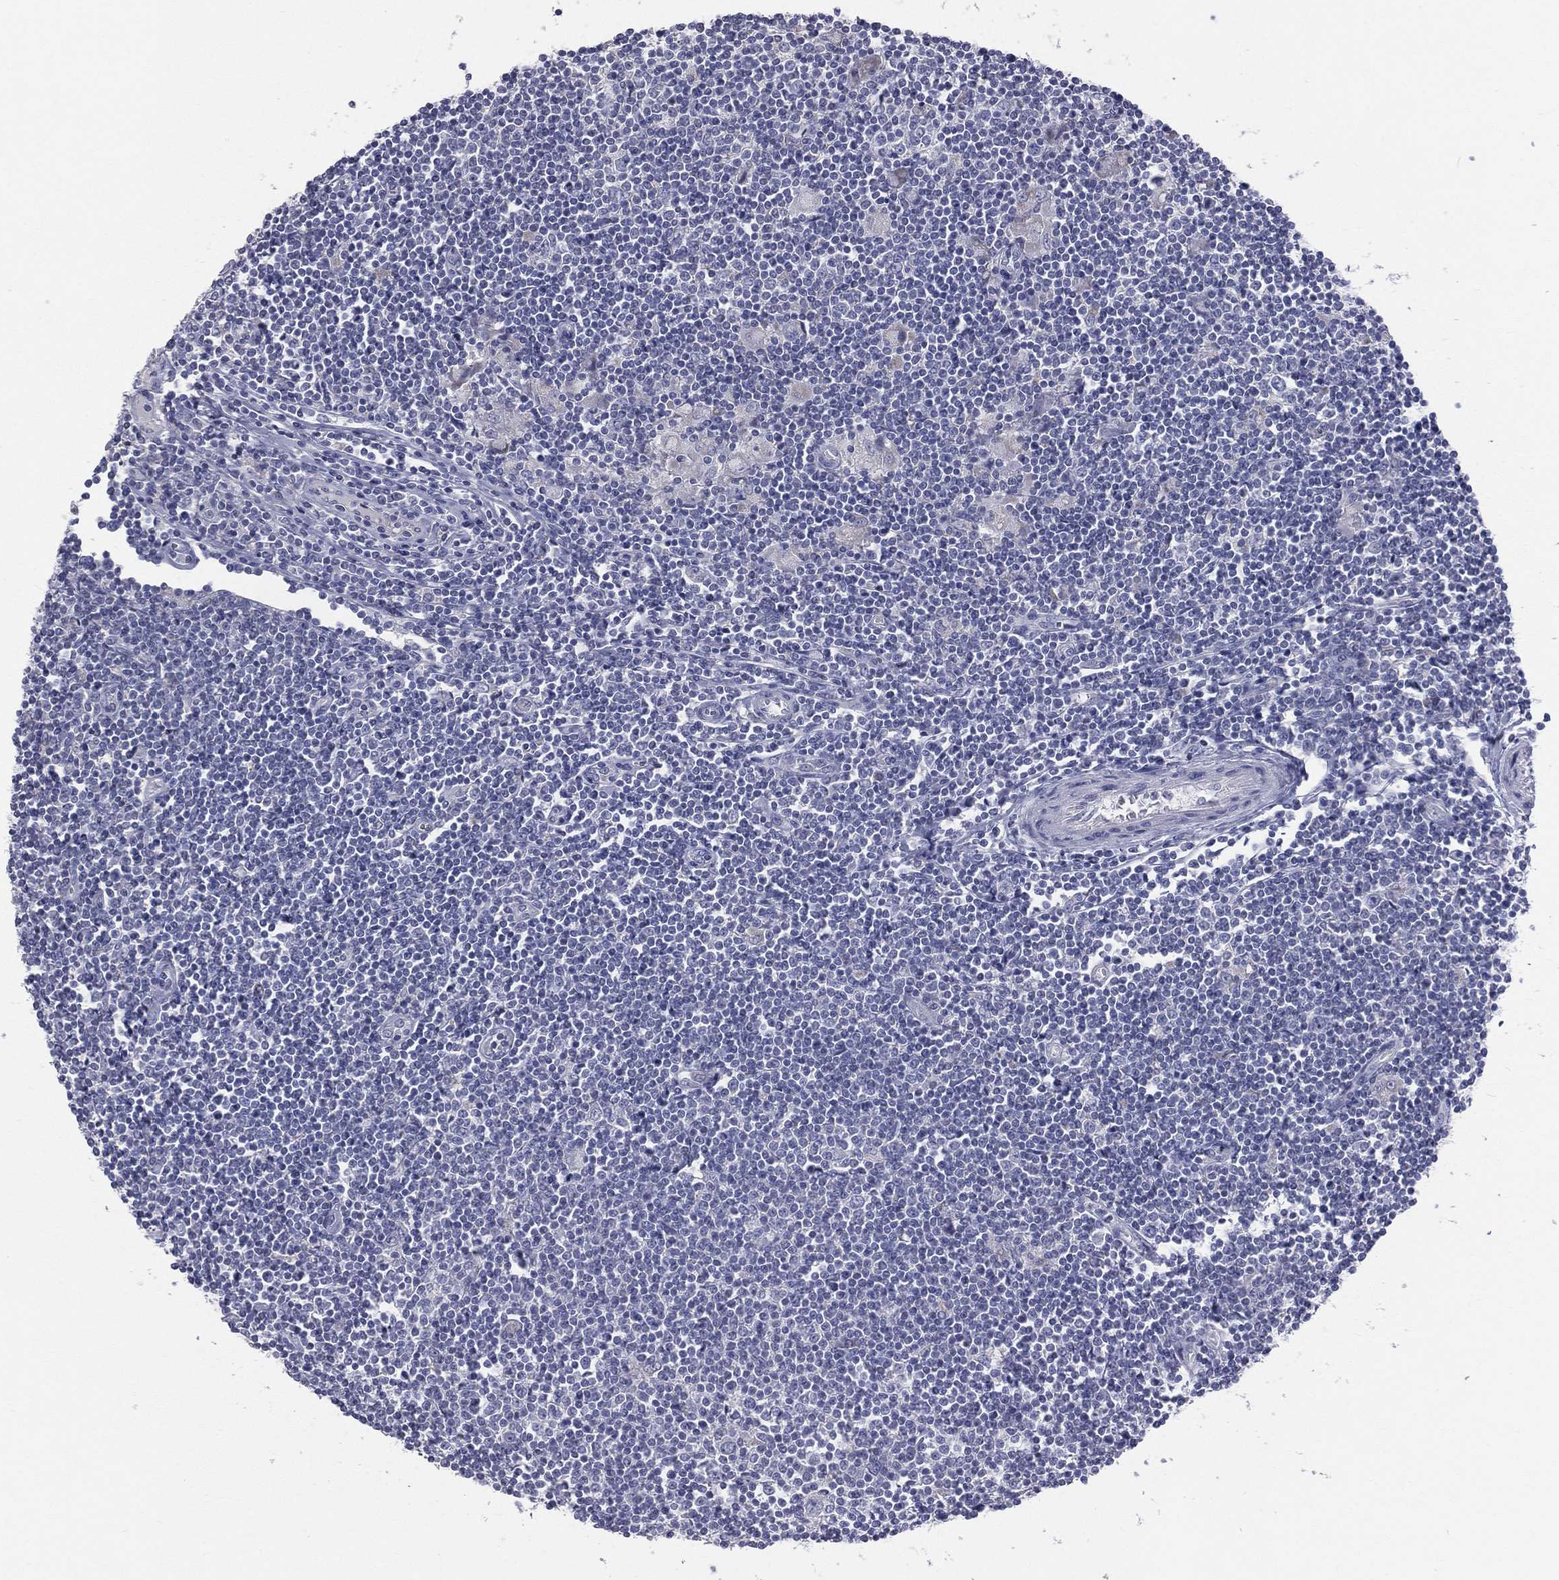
{"staining": {"intensity": "negative", "quantity": "none", "location": "none"}, "tissue": "lymphoma", "cell_type": "Tumor cells", "image_type": "cancer", "snomed": [{"axis": "morphology", "description": "Hodgkin's disease, NOS"}, {"axis": "topography", "description": "Lymph node"}], "caption": "This is an IHC micrograph of lymphoma. There is no expression in tumor cells.", "gene": "STK31", "patient": {"sex": "male", "age": 40}}